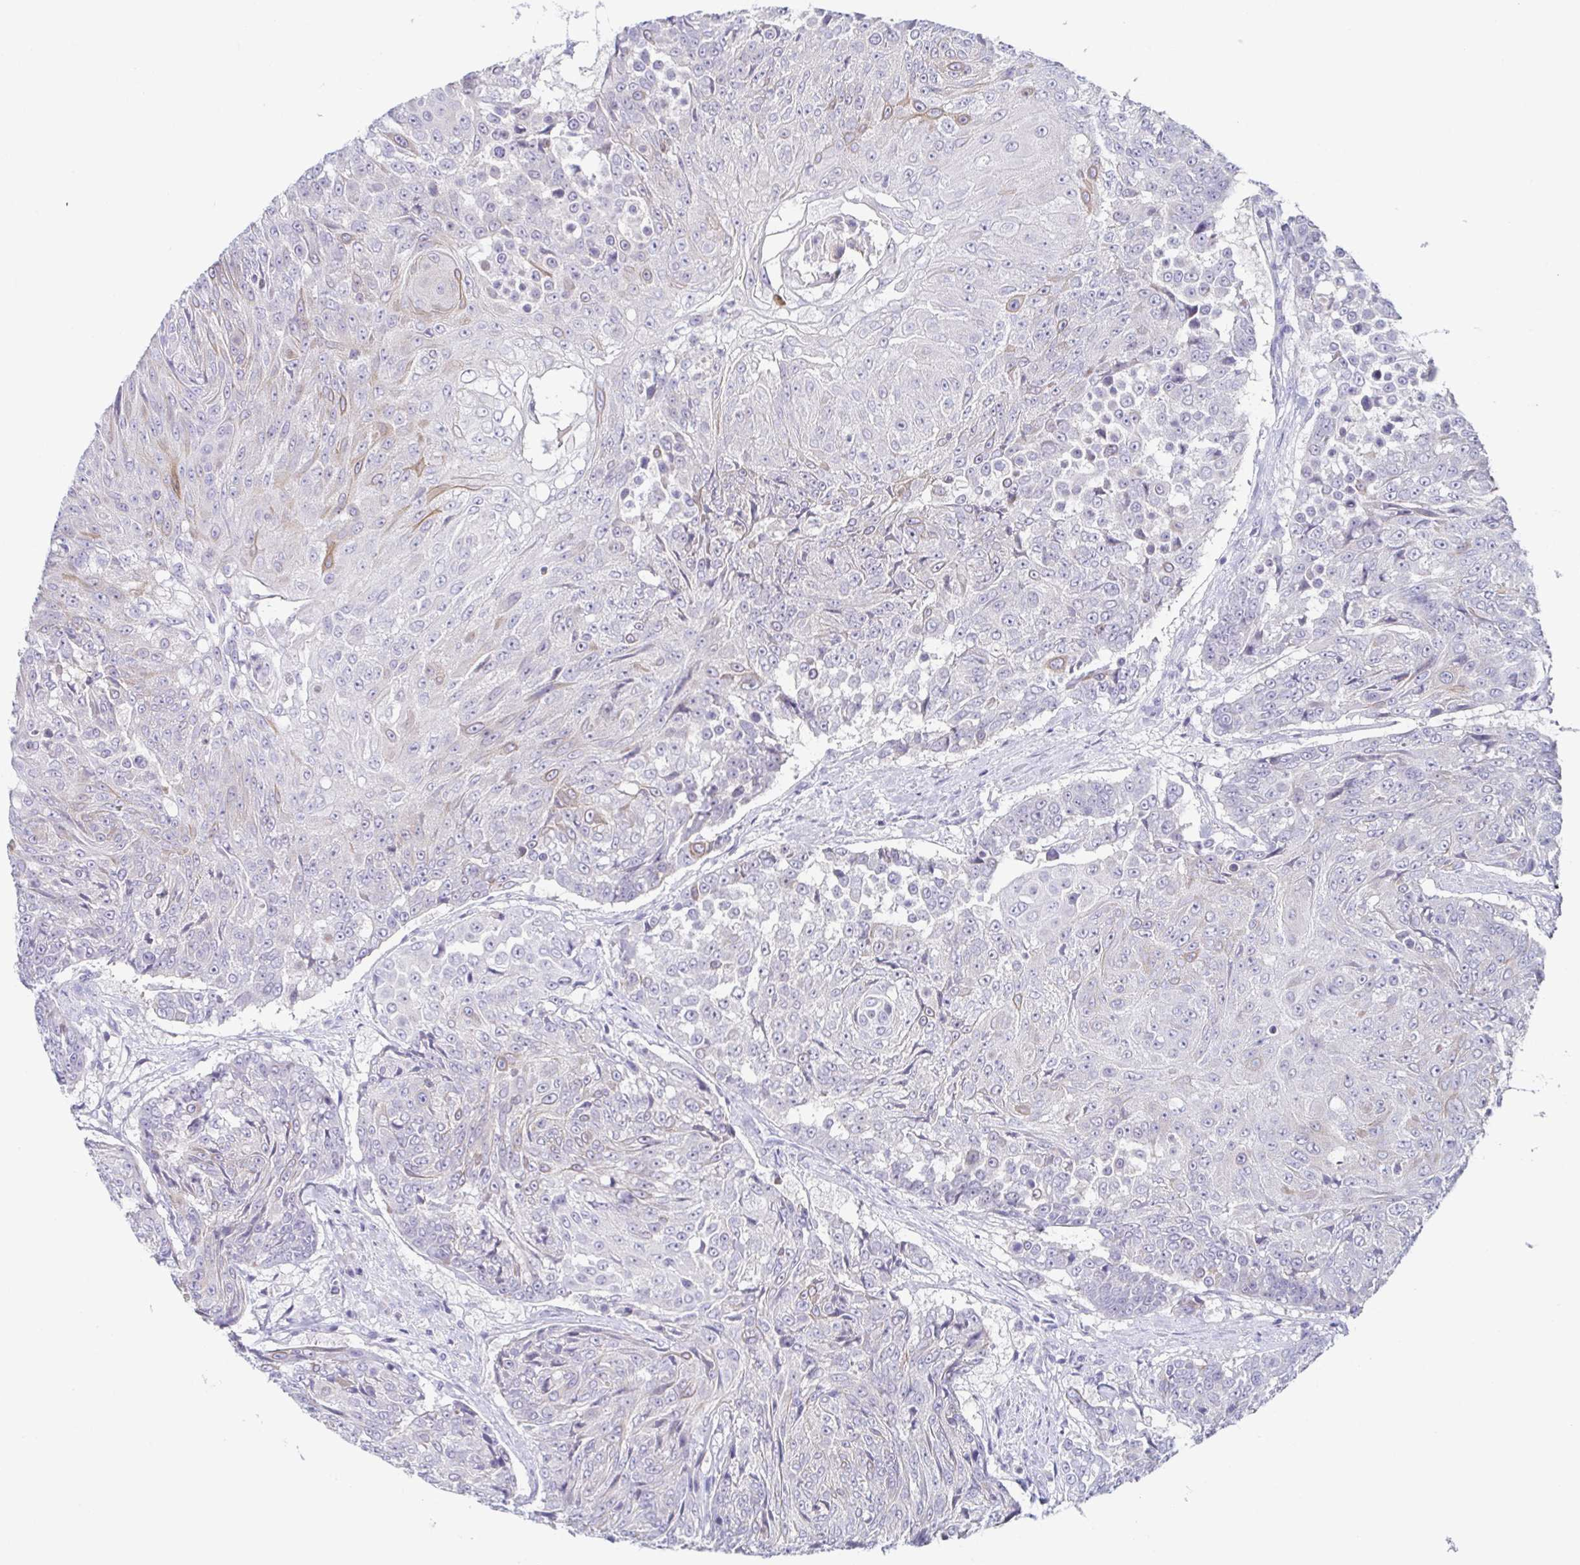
{"staining": {"intensity": "negative", "quantity": "none", "location": "none"}, "tissue": "urothelial cancer", "cell_type": "Tumor cells", "image_type": "cancer", "snomed": [{"axis": "morphology", "description": "Urothelial carcinoma, High grade"}, {"axis": "topography", "description": "Urinary bladder"}], "caption": "The immunohistochemistry histopathology image has no significant expression in tumor cells of urothelial cancer tissue.", "gene": "HTR2A", "patient": {"sex": "female", "age": 63}}